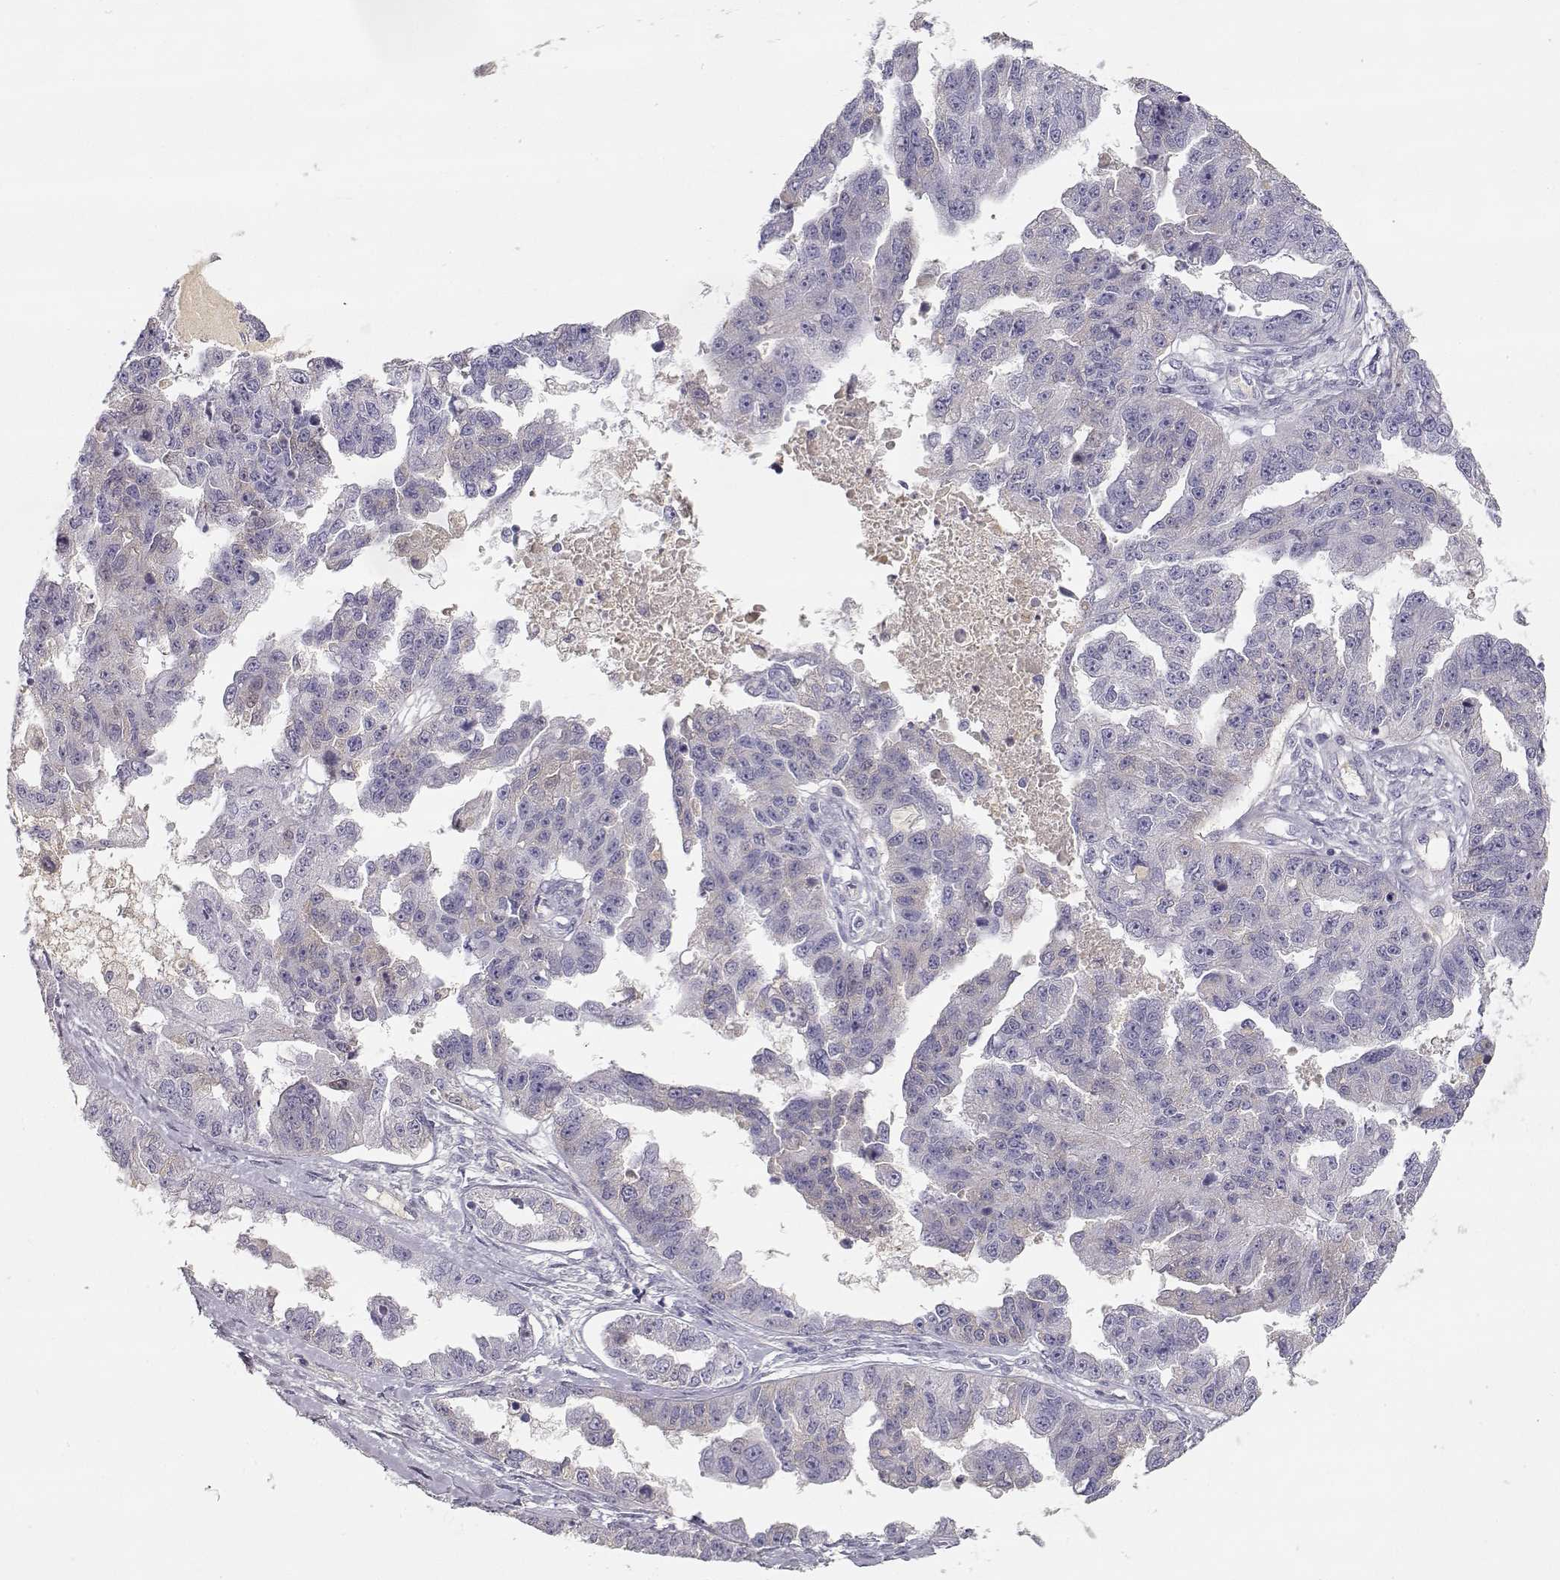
{"staining": {"intensity": "negative", "quantity": "none", "location": "none"}, "tissue": "ovarian cancer", "cell_type": "Tumor cells", "image_type": "cancer", "snomed": [{"axis": "morphology", "description": "Cystadenocarcinoma, serous, NOS"}, {"axis": "topography", "description": "Ovary"}], "caption": "The photomicrograph shows no staining of tumor cells in ovarian cancer. (DAB immunohistochemistry (IHC) with hematoxylin counter stain).", "gene": "SLCO6A1", "patient": {"sex": "female", "age": 58}}